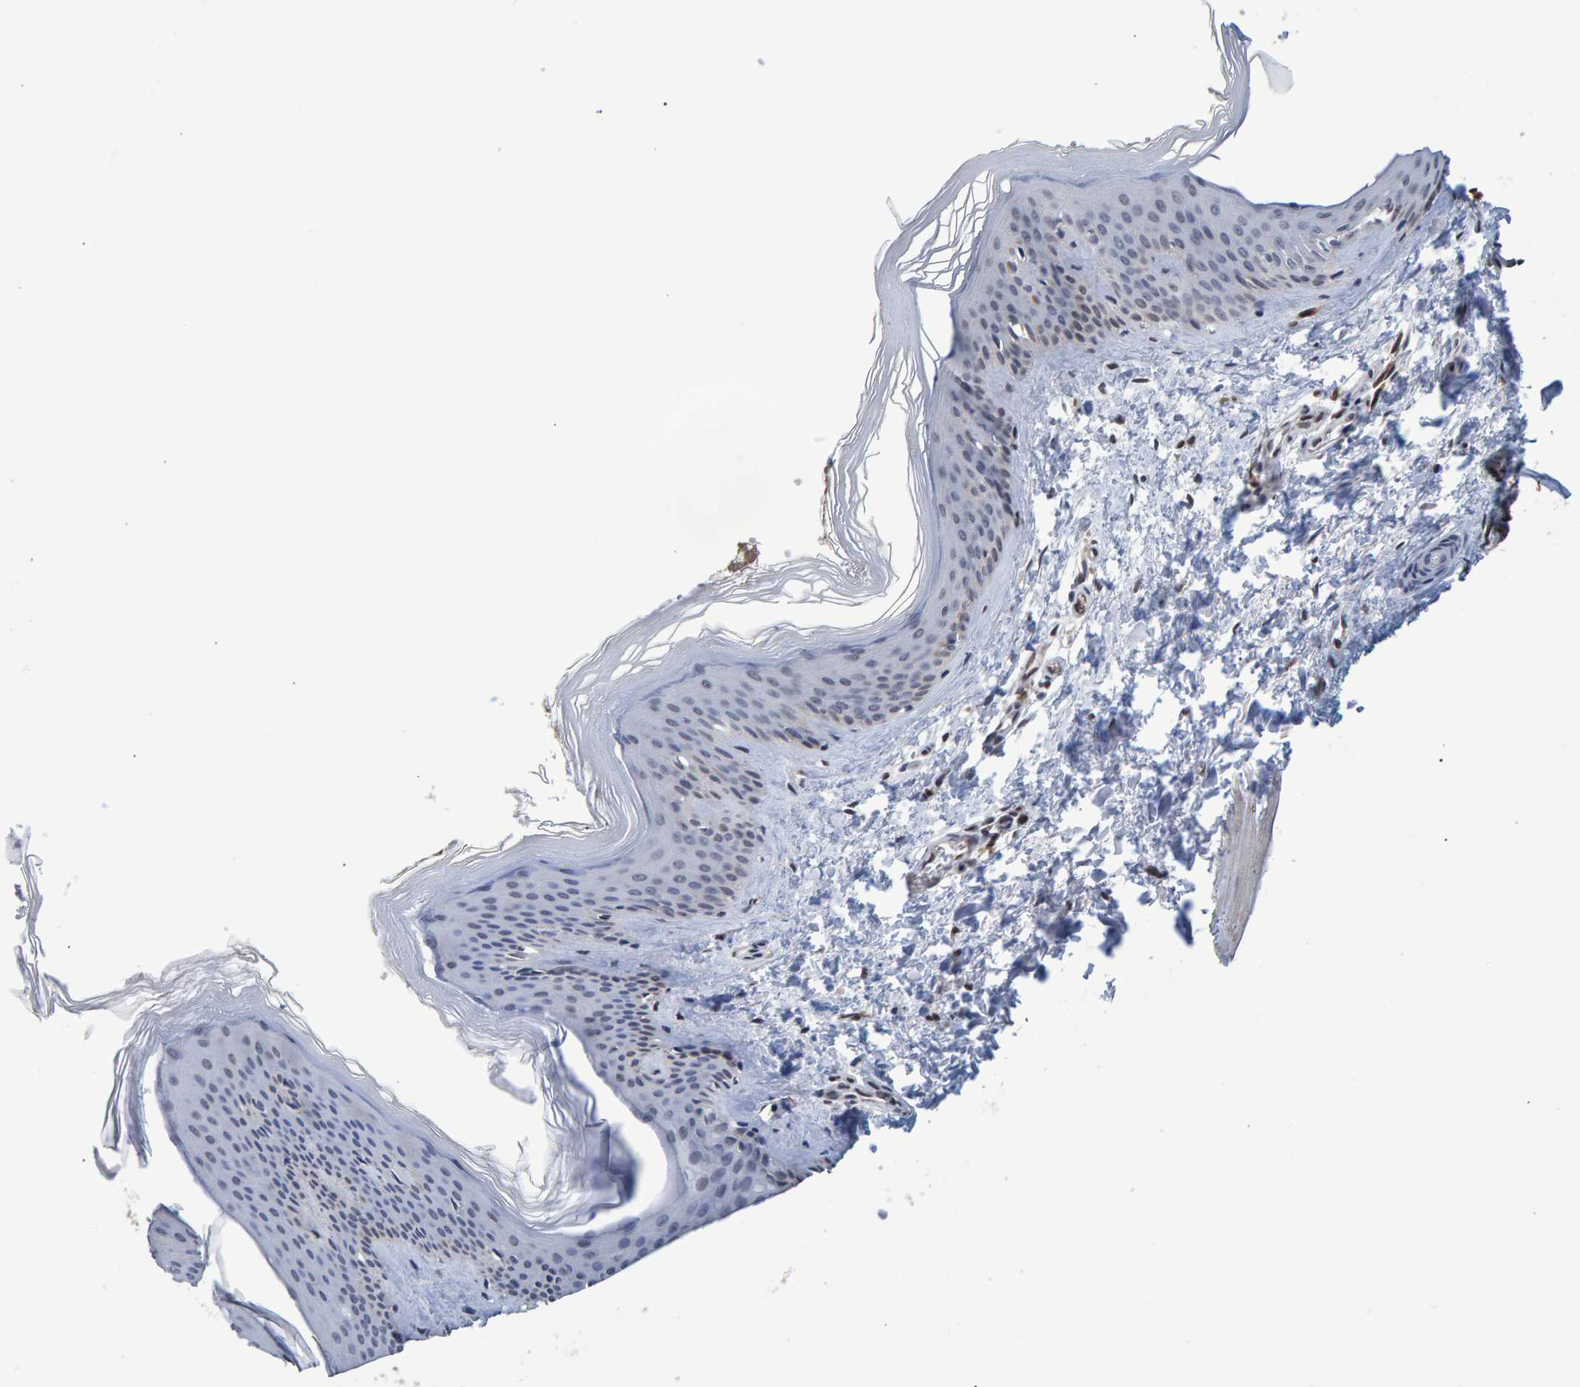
{"staining": {"intensity": "weak", "quantity": "25%-75%", "location": "nuclear"}, "tissue": "skin", "cell_type": "Fibroblasts", "image_type": "normal", "snomed": [{"axis": "morphology", "description": "Normal tissue, NOS"}, {"axis": "topography", "description": "Skin"}], "caption": "Unremarkable skin was stained to show a protein in brown. There is low levels of weak nuclear positivity in approximately 25%-75% of fibroblasts. Using DAB (brown) and hematoxylin (blue) stains, captured at high magnification using brightfield microscopy.", "gene": "QKI", "patient": {"sex": "female", "age": 27}}